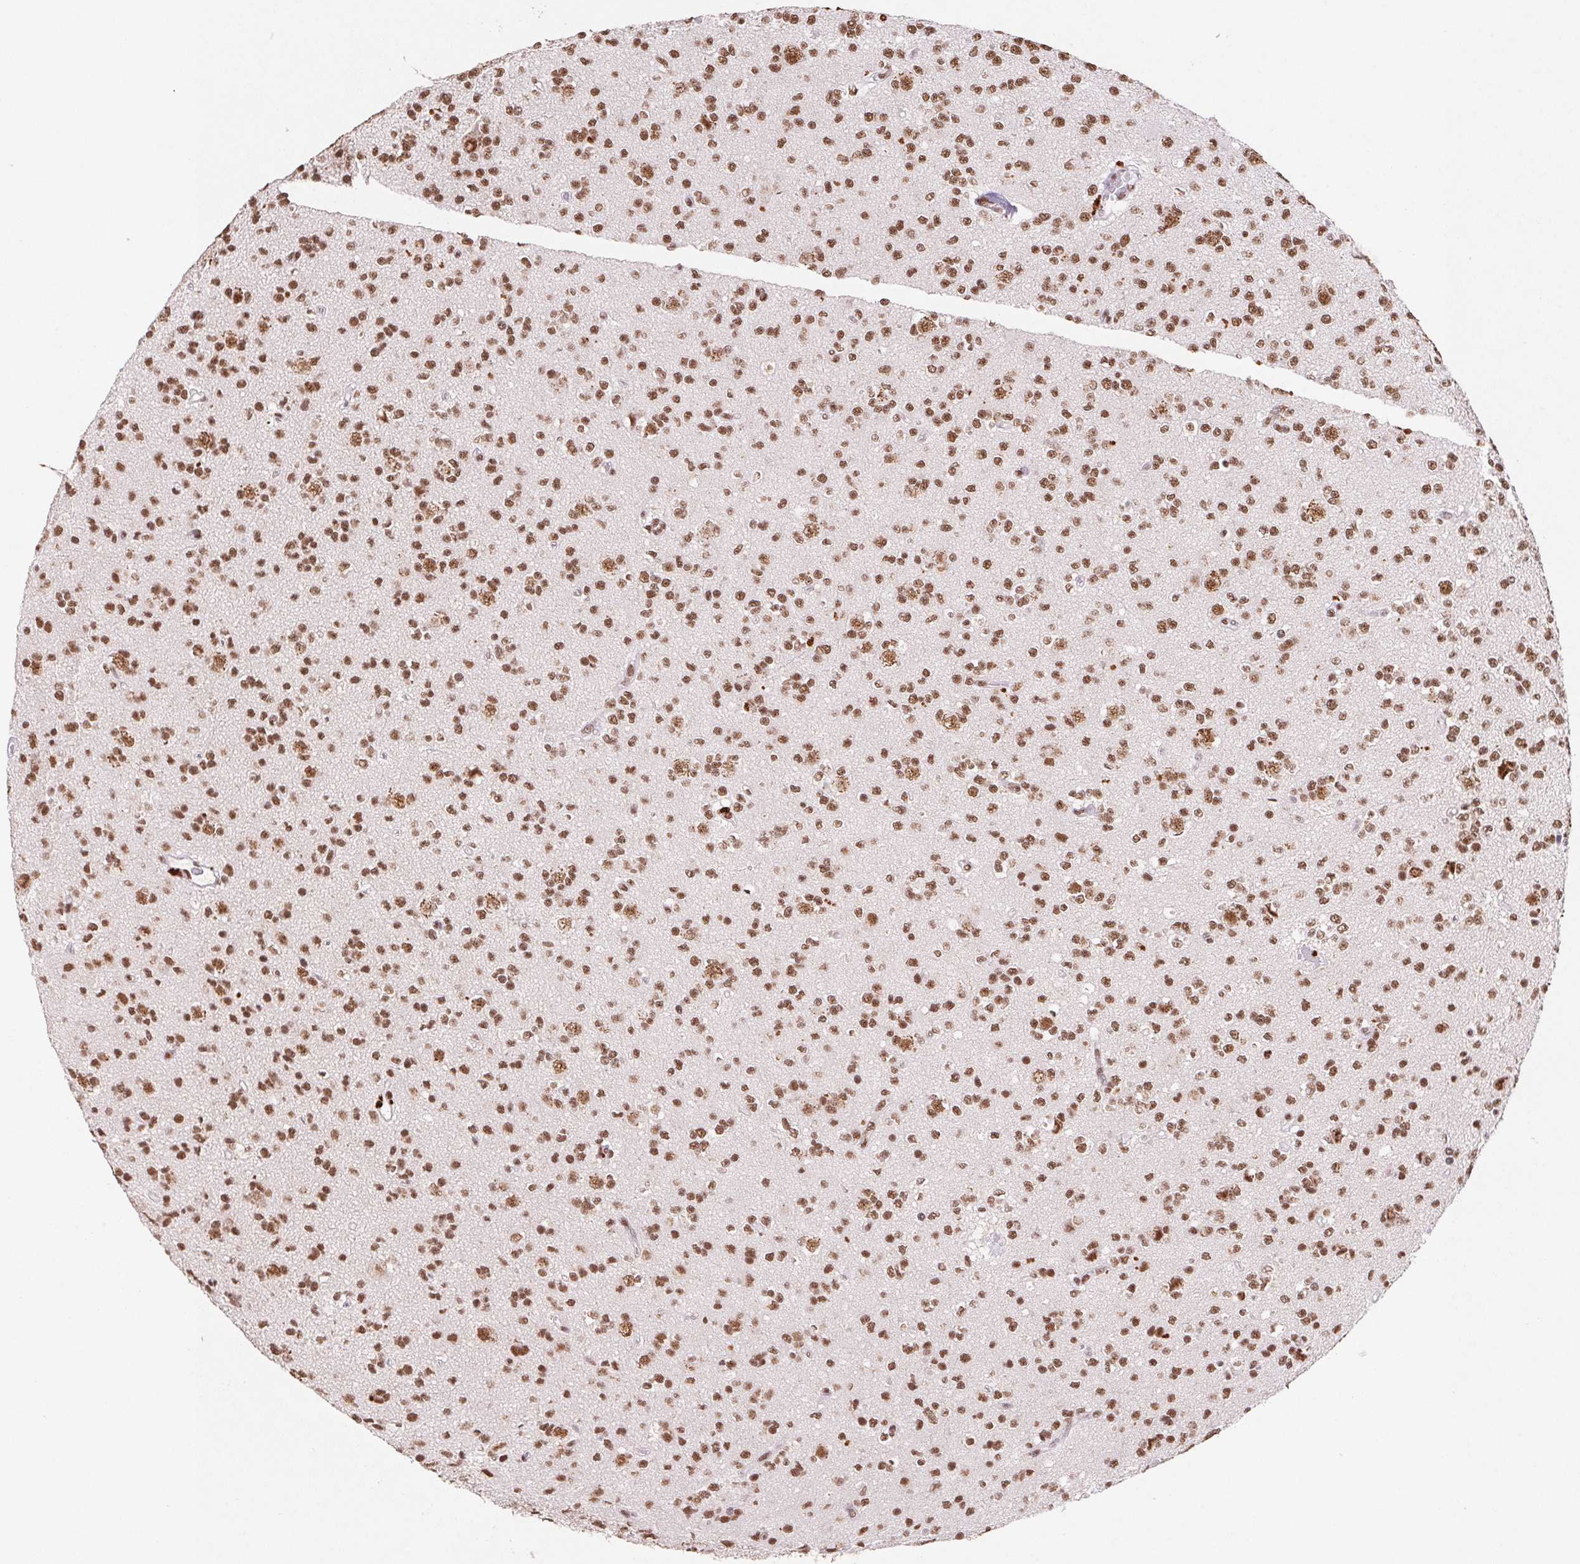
{"staining": {"intensity": "moderate", "quantity": ">75%", "location": "nuclear"}, "tissue": "glioma", "cell_type": "Tumor cells", "image_type": "cancer", "snomed": [{"axis": "morphology", "description": "Glioma, malignant, High grade"}, {"axis": "topography", "description": "Brain"}], "caption": "Immunohistochemistry histopathology image of neoplastic tissue: human high-grade glioma (malignant) stained using immunohistochemistry exhibits medium levels of moderate protein expression localized specifically in the nuclear of tumor cells, appearing as a nuclear brown color.", "gene": "SNRPG", "patient": {"sex": "male", "age": 36}}